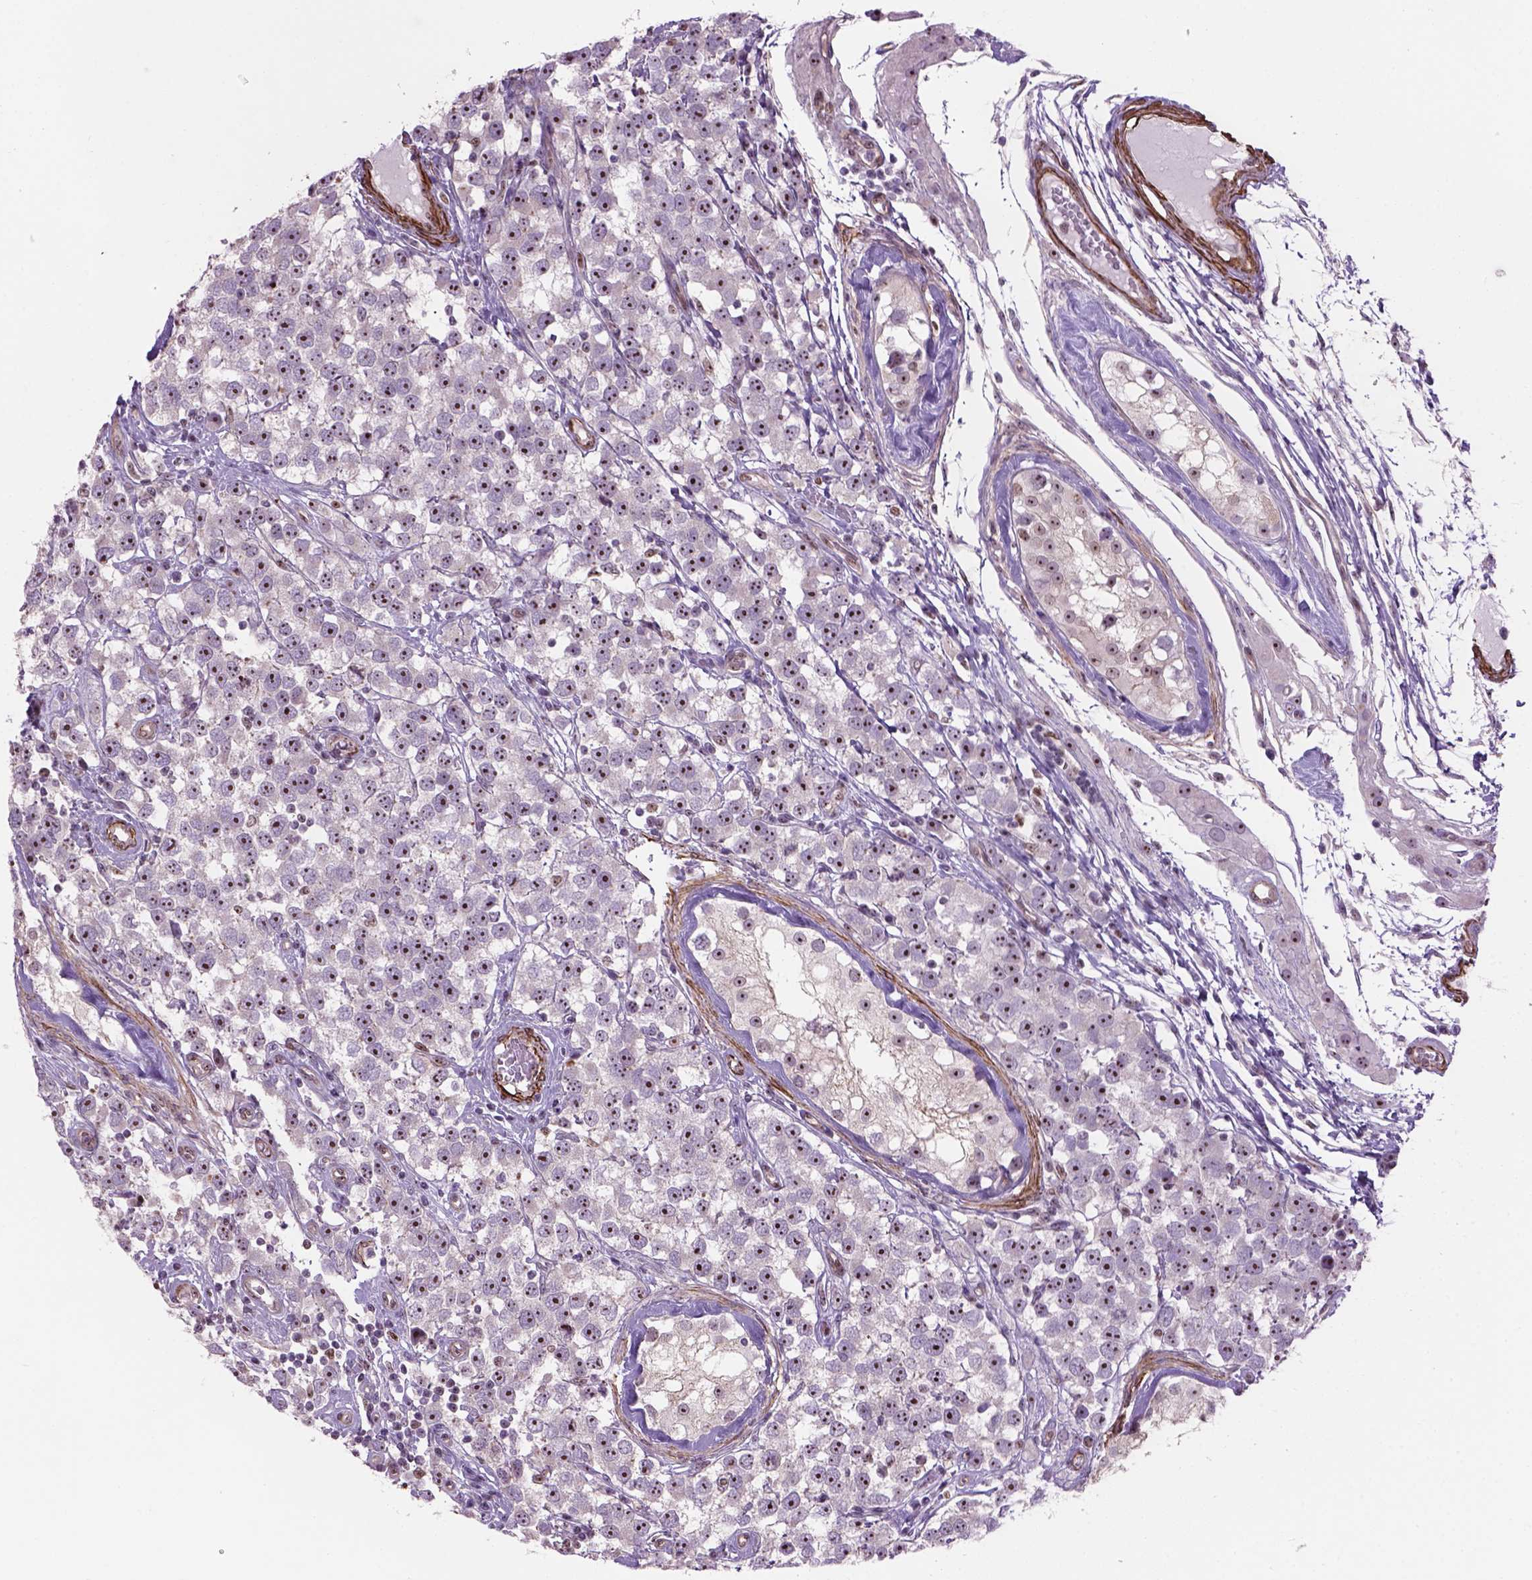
{"staining": {"intensity": "moderate", "quantity": ">75%", "location": "nuclear"}, "tissue": "testis cancer", "cell_type": "Tumor cells", "image_type": "cancer", "snomed": [{"axis": "morphology", "description": "Seminoma, NOS"}, {"axis": "topography", "description": "Testis"}], "caption": "IHC (DAB) staining of seminoma (testis) demonstrates moderate nuclear protein expression in approximately >75% of tumor cells.", "gene": "RRS1", "patient": {"sex": "male", "age": 34}}